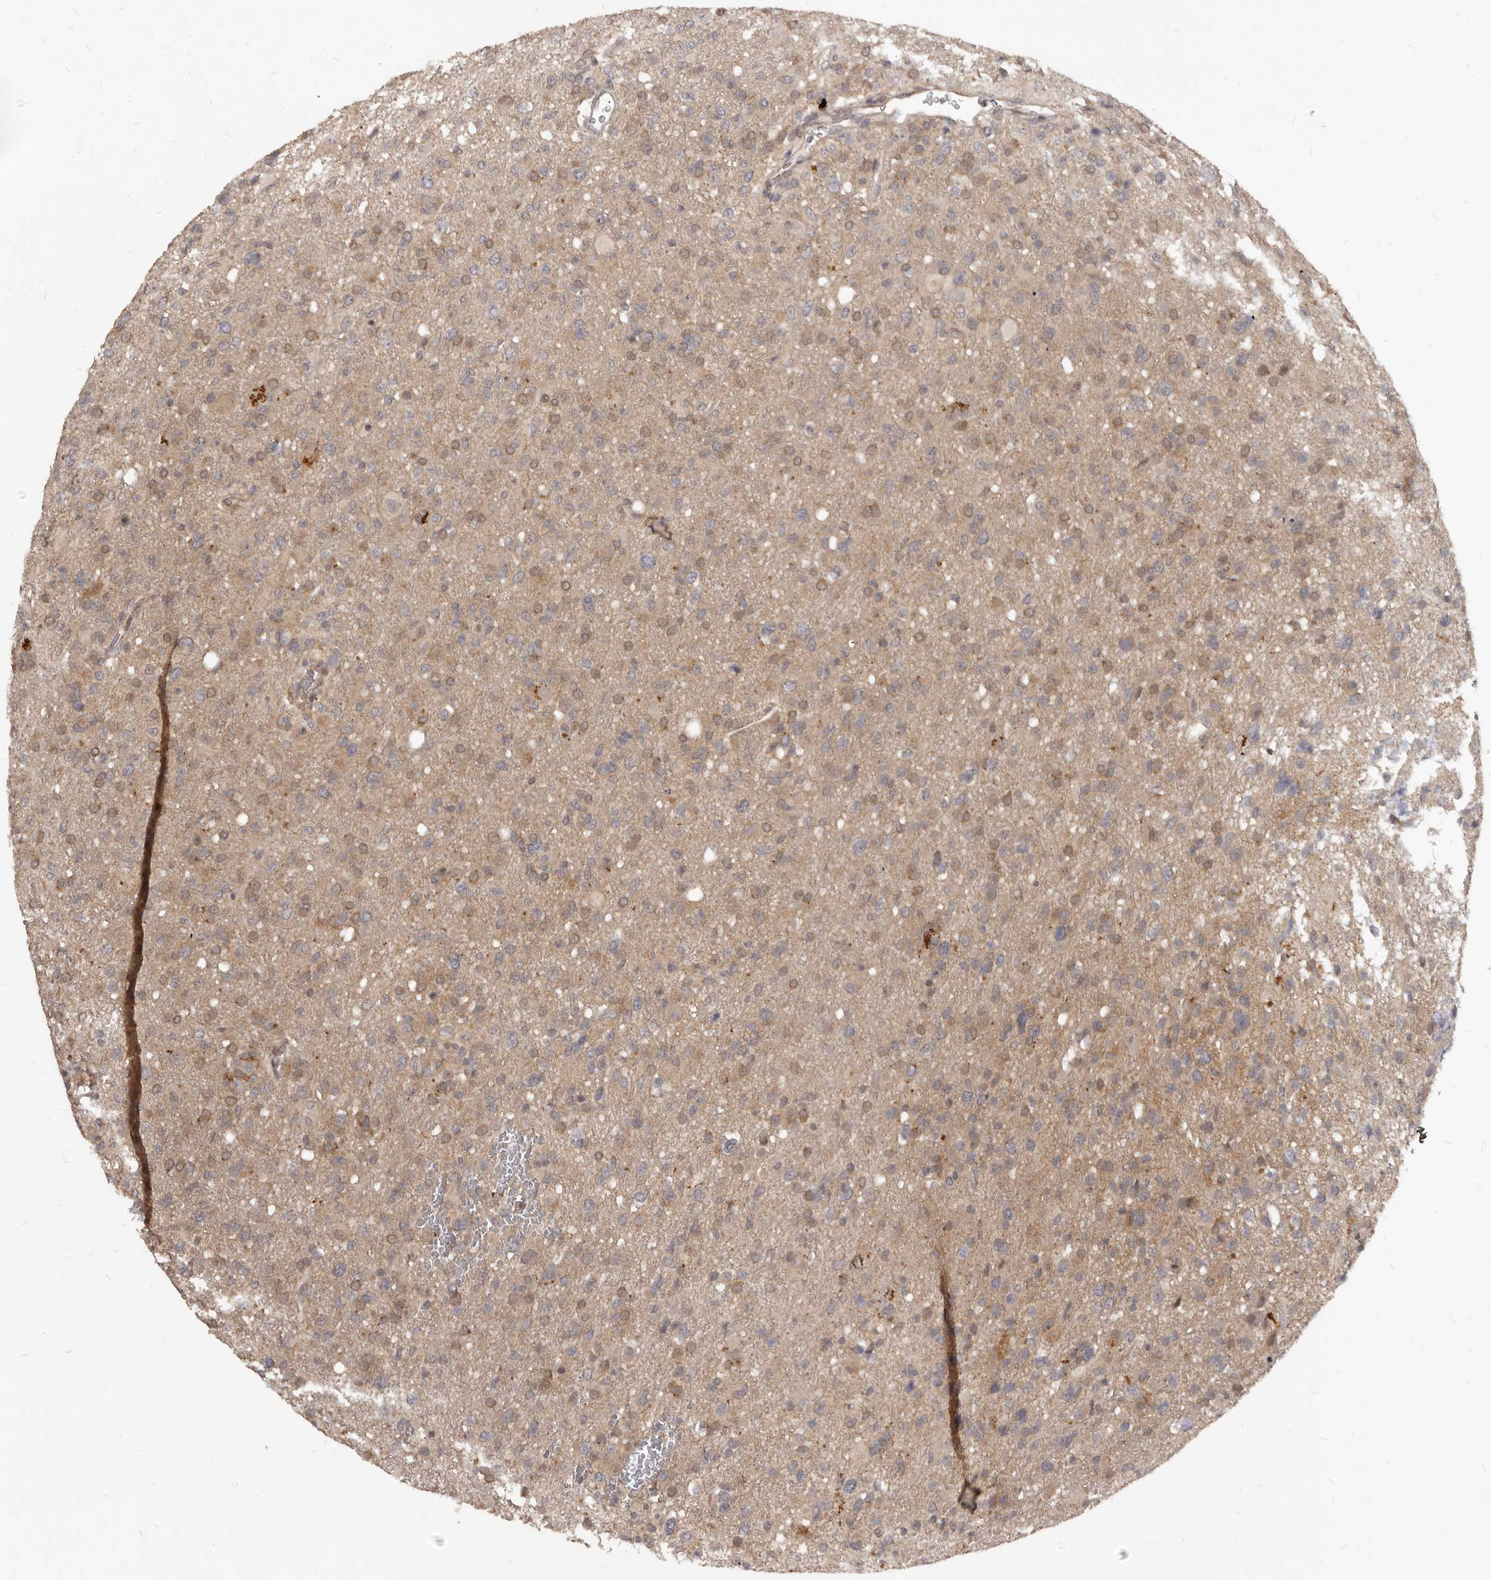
{"staining": {"intensity": "weak", "quantity": "25%-75%", "location": "cytoplasmic/membranous,nuclear"}, "tissue": "glioma", "cell_type": "Tumor cells", "image_type": "cancer", "snomed": [{"axis": "morphology", "description": "Glioma, malignant, High grade"}, {"axis": "topography", "description": "Brain"}], "caption": "The histopathology image displays a brown stain indicating the presence of a protein in the cytoplasmic/membranous and nuclear of tumor cells in malignant high-grade glioma.", "gene": "GABPB2", "patient": {"sex": "female", "age": 57}}